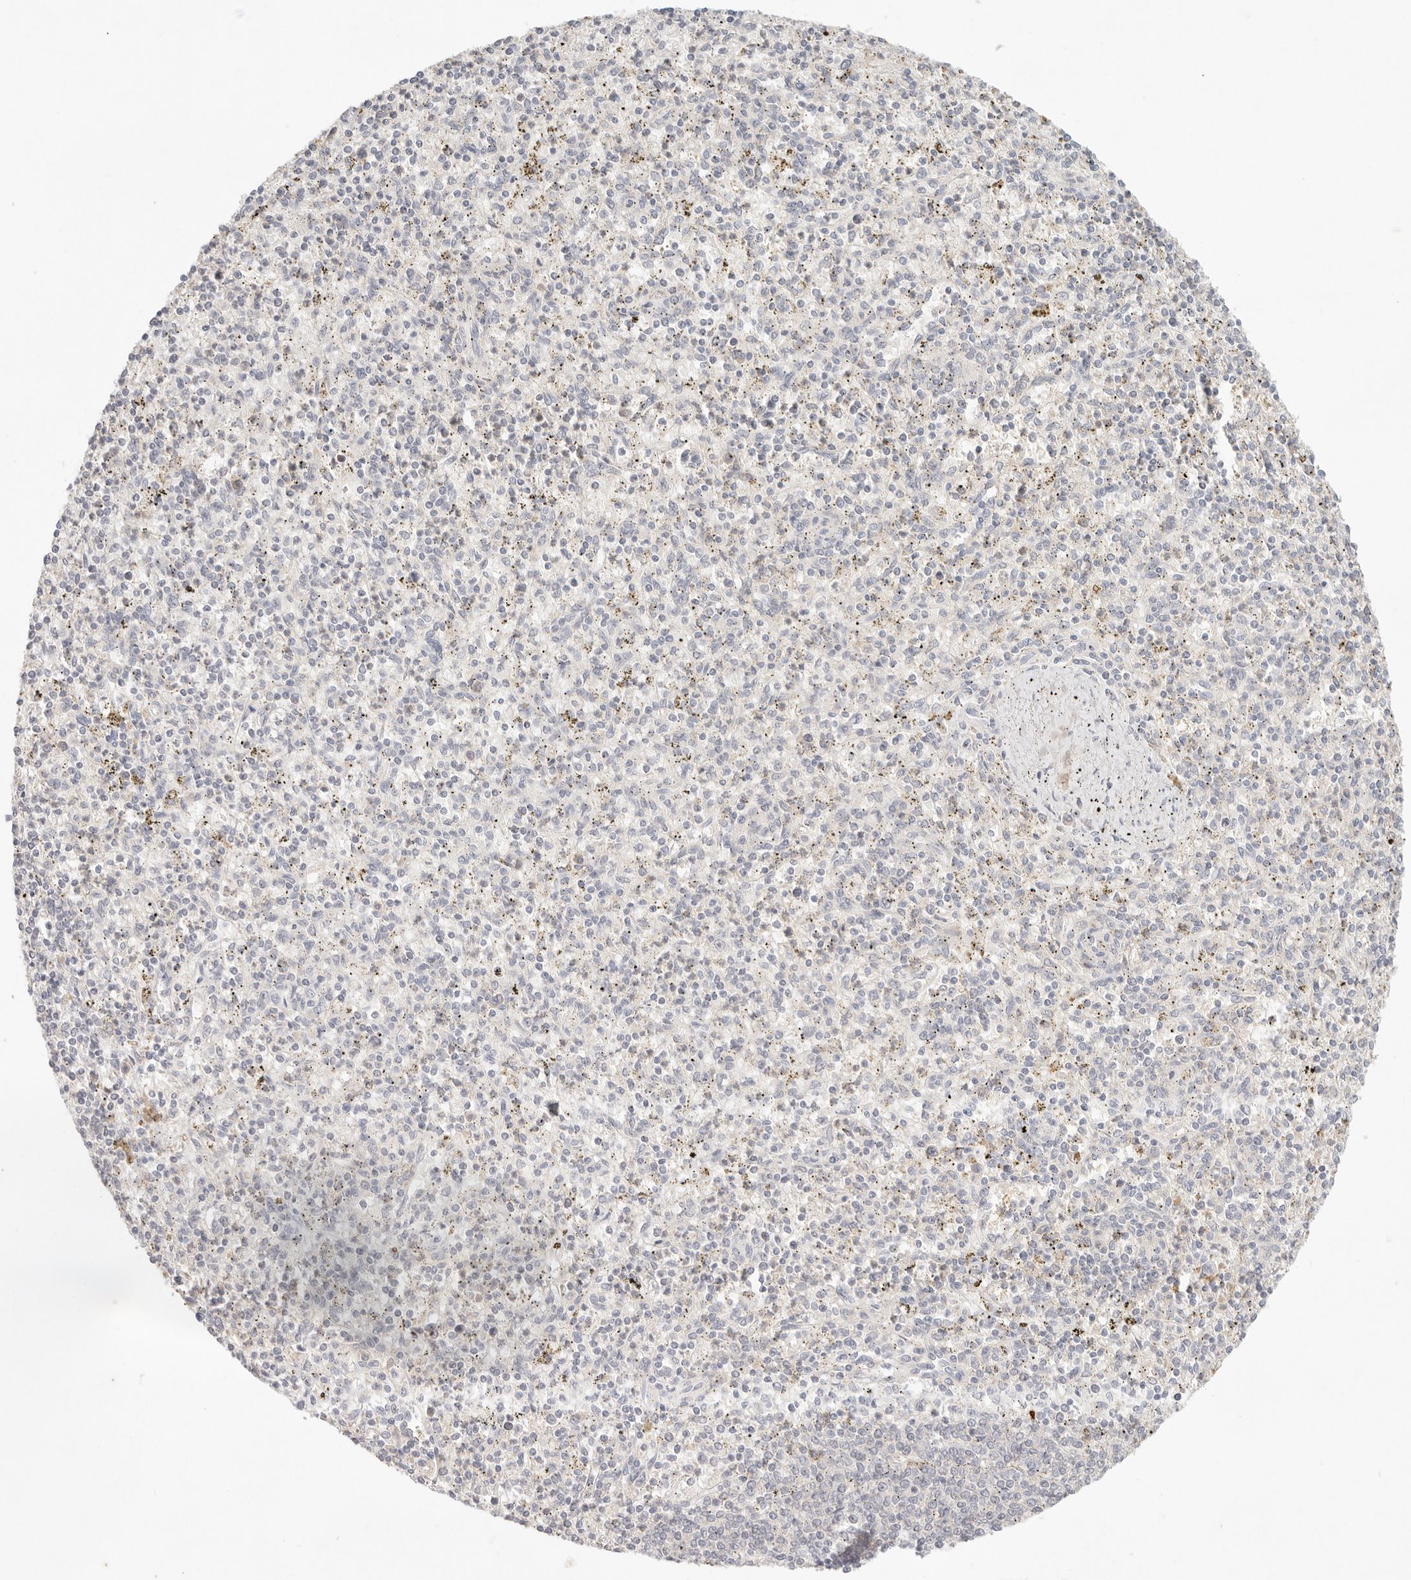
{"staining": {"intensity": "negative", "quantity": "none", "location": "none"}, "tissue": "spleen", "cell_type": "Cells in red pulp", "image_type": "normal", "snomed": [{"axis": "morphology", "description": "Normal tissue, NOS"}, {"axis": "topography", "description": "Spleen"}], "caption": "High power microscopy histopathology image of an immunohistochemistry (IHC) micrograph of benign spleen, revealing no significant expression in cells in red pulp. Nuclei are stained in blue.", "gene": "SPHK1", "patient": {"sex": "male", "age": 72}}